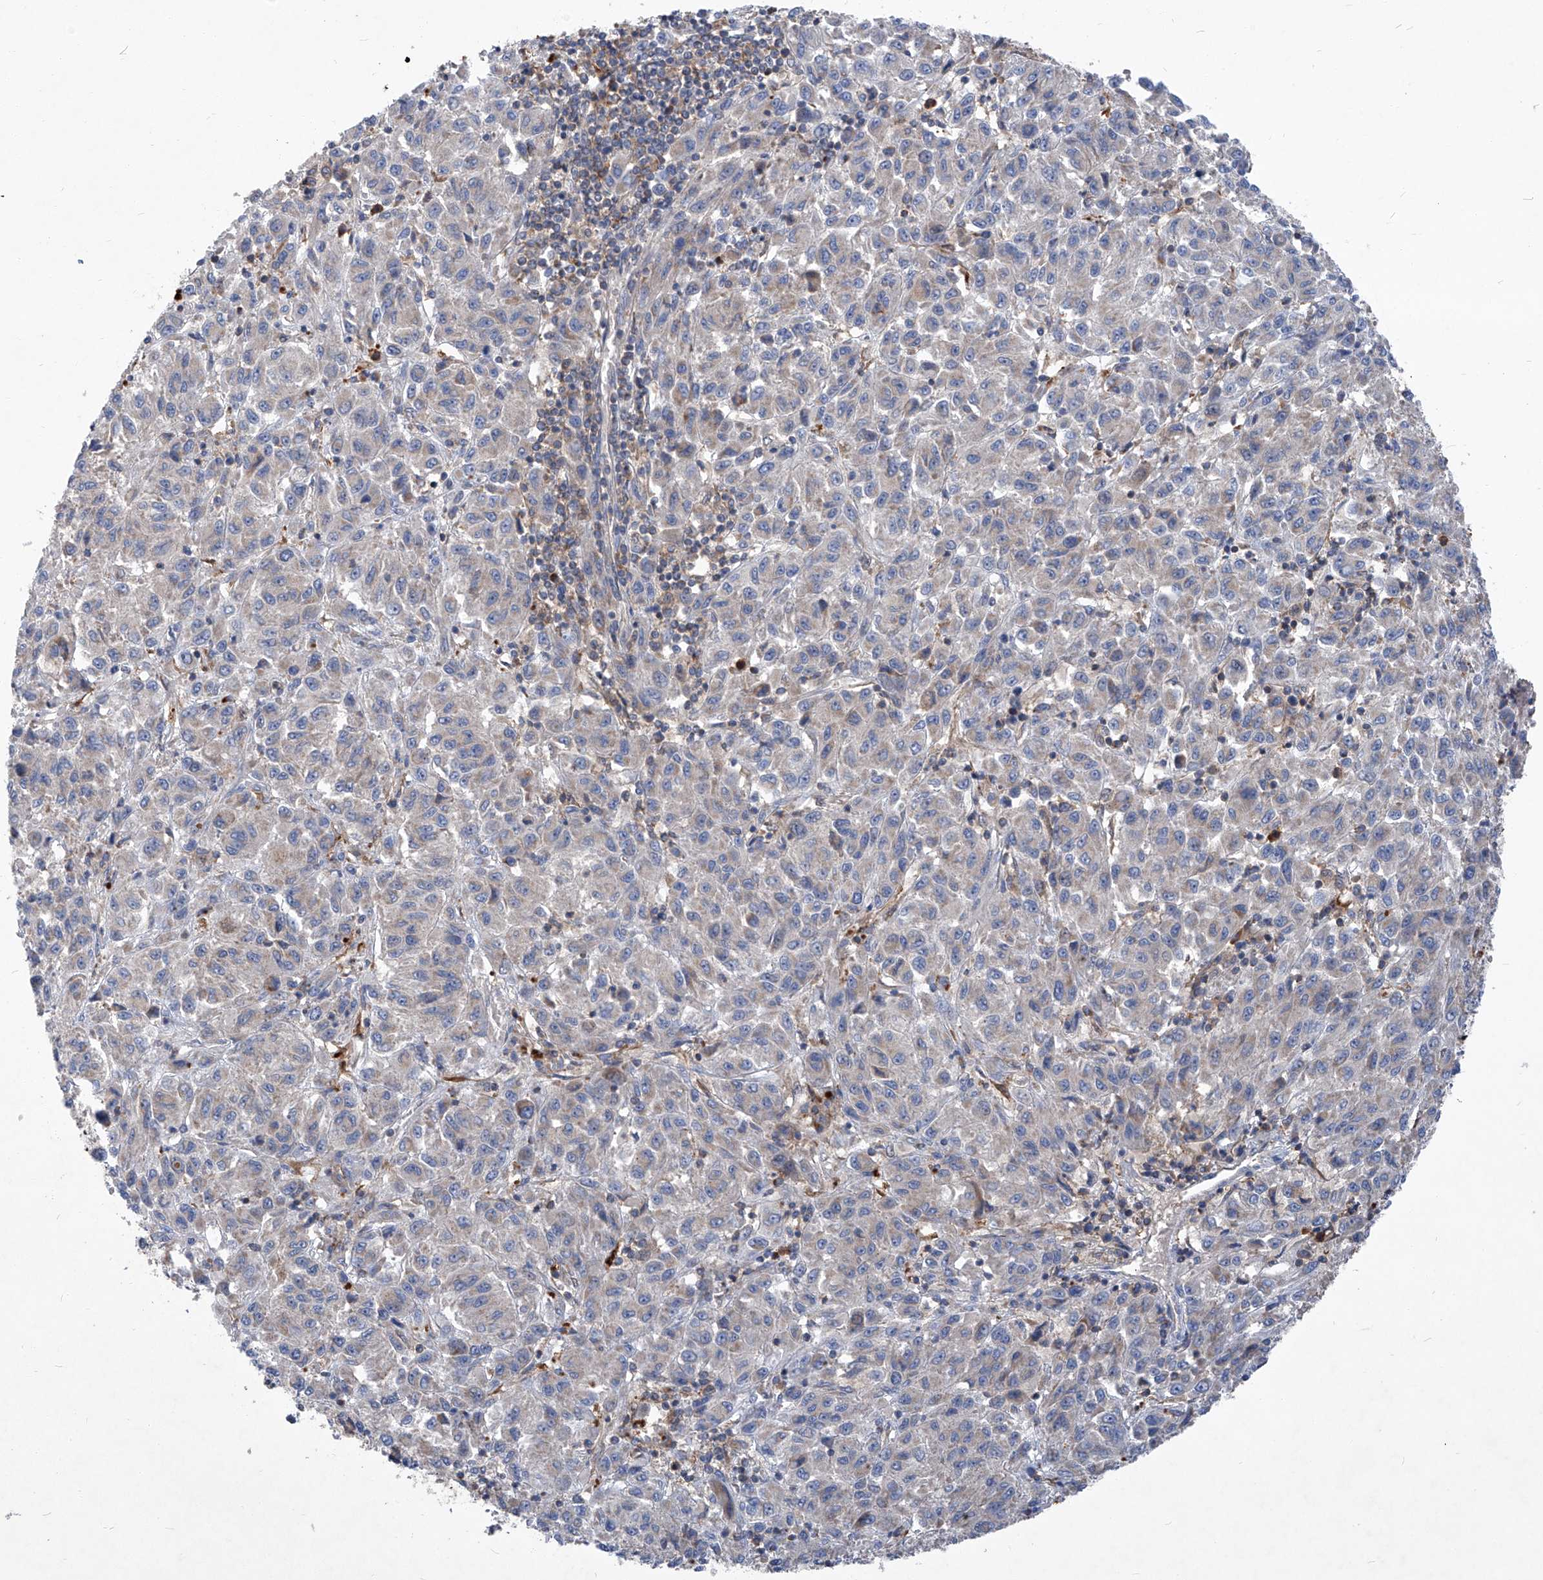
{"staining": {"intensity": "negative", "quantity": "none", "location": "none"}, "tissue": "melanoma", "cell_type": "Tumor cells", "image_type": "cancer", "snomed": [{"axis": "morphology", "description": "Malignant melanoma, Metastatic site"}, {"axis": "topography", "description": "Lung"}], "caption": "Immunohistochemistry (IHC) histopathology image of human malignant melanoma (metastatic site) stained for a protein (brown), which reveals no expression in tumor cells.", "gene": "EPHA8", "patient": {"sex": "male", "age": 64}}